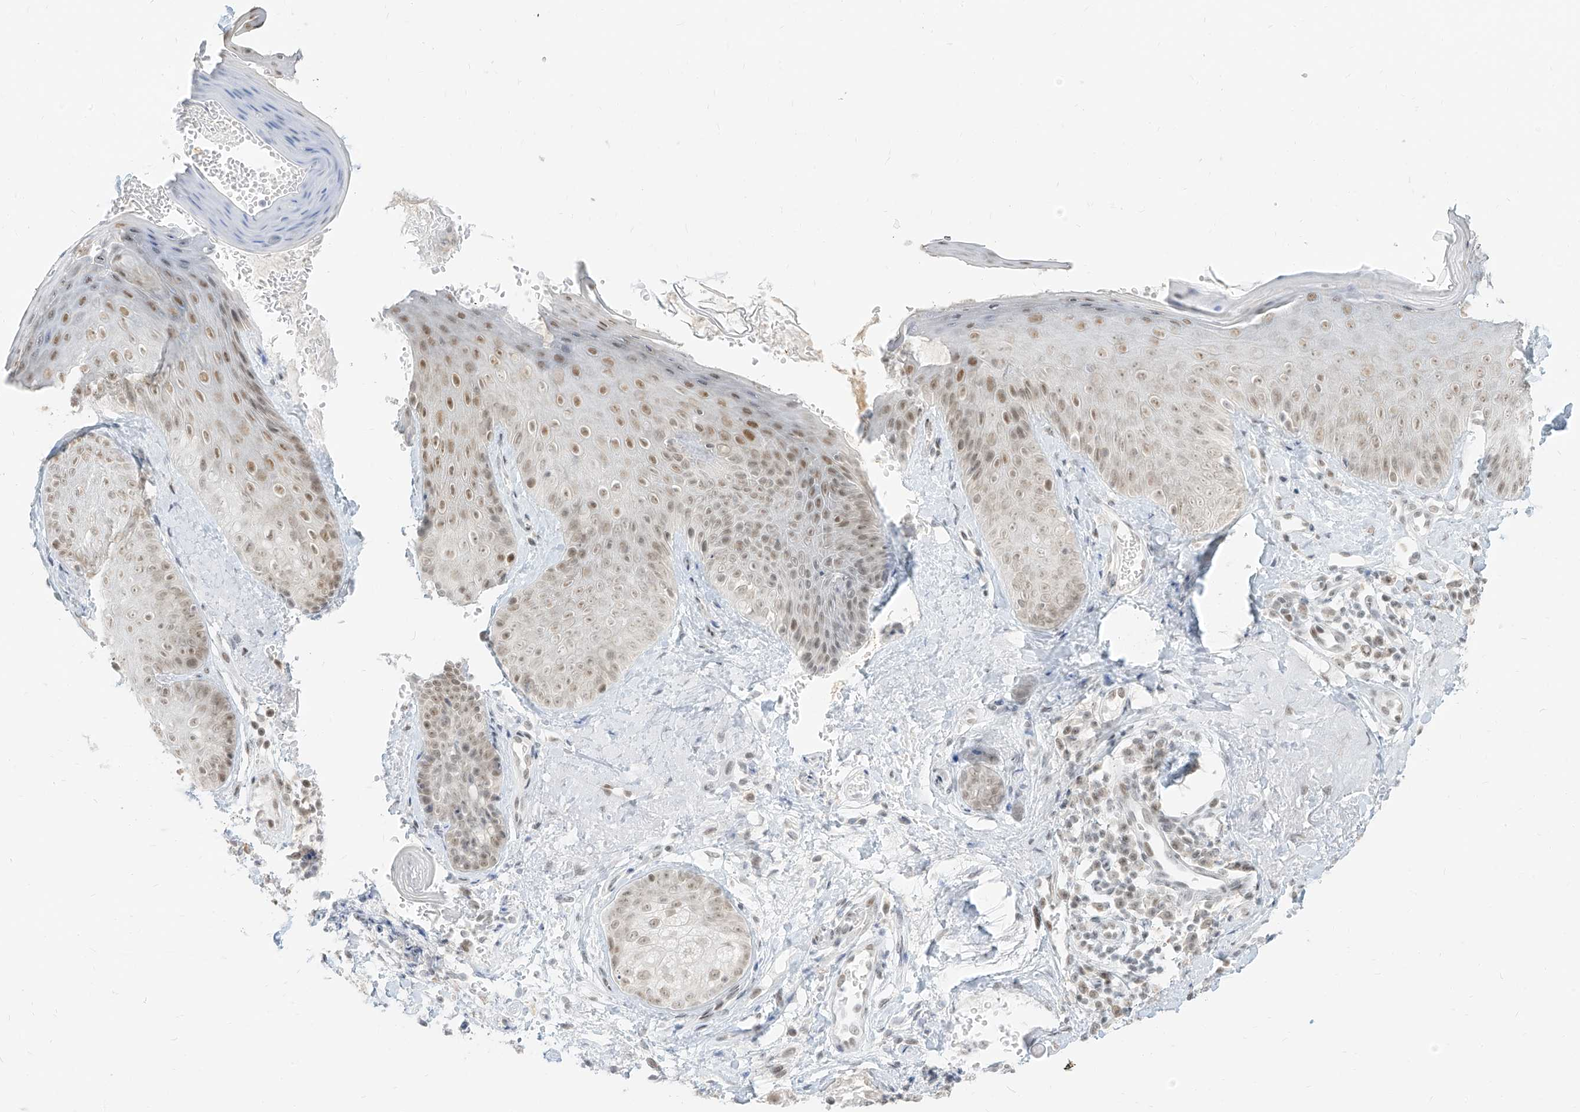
{"staining": {"intensity": "weak", "quantity": "<25%", "location": "nuclear"}, "tissue": "skin", "cell_type": "Fibroblasts", "image_type": "normal", "snomed": [{"axis": "morphology", "description": "Normal tissue, NOS"}, {"axis": "topography", "description": "Skin"}], "caption": "Immunohistochemical staining of unremarkable skin shows no significant positivity in fibroblasts.", "gene": "SUPT5H", "patient": {"sex": "male", "age": 57}}